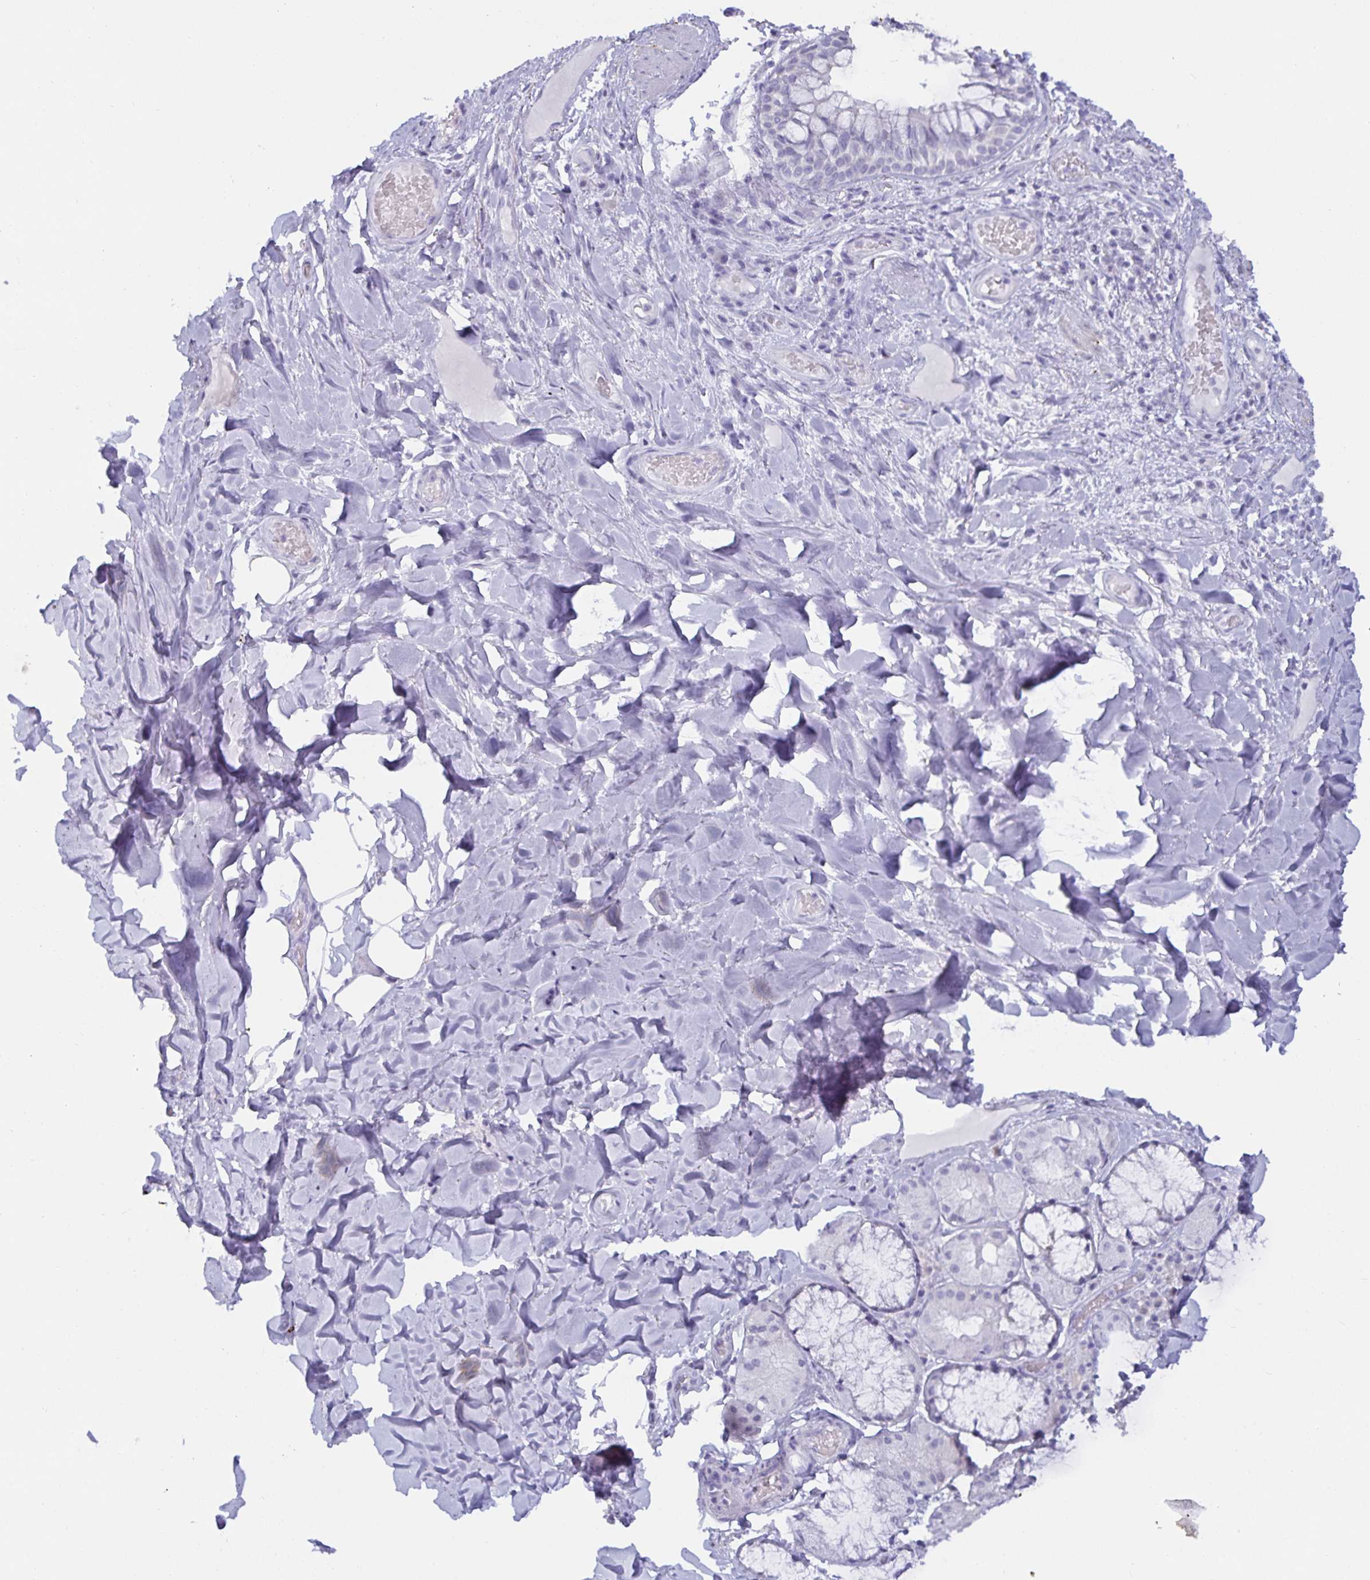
{"staining": {"intensity": "negative", "quantity": "none", "location": "none"}, "tissue": "adipose tissue", "cell_type": "Adipocytes", "image_type": "normal", "snomed": [{"axis": "morphology", "description": "Normal tissue, NOS"}, {"axis": "topography", "description": "Cartilage tissue"}, {"axis": "topography", "description": "Bronchus"}], "caption": "A high-resolution micrograph shows immunohistochemistry (IHC) staining of benign adipose tissue, which demonstrates no significant positivity in adipocytes. (DAB (3,3'-diaminobenzidine) IHC, high magnification).", "gene": "MON2", "patient": {"sex": "male", "age": 64}}